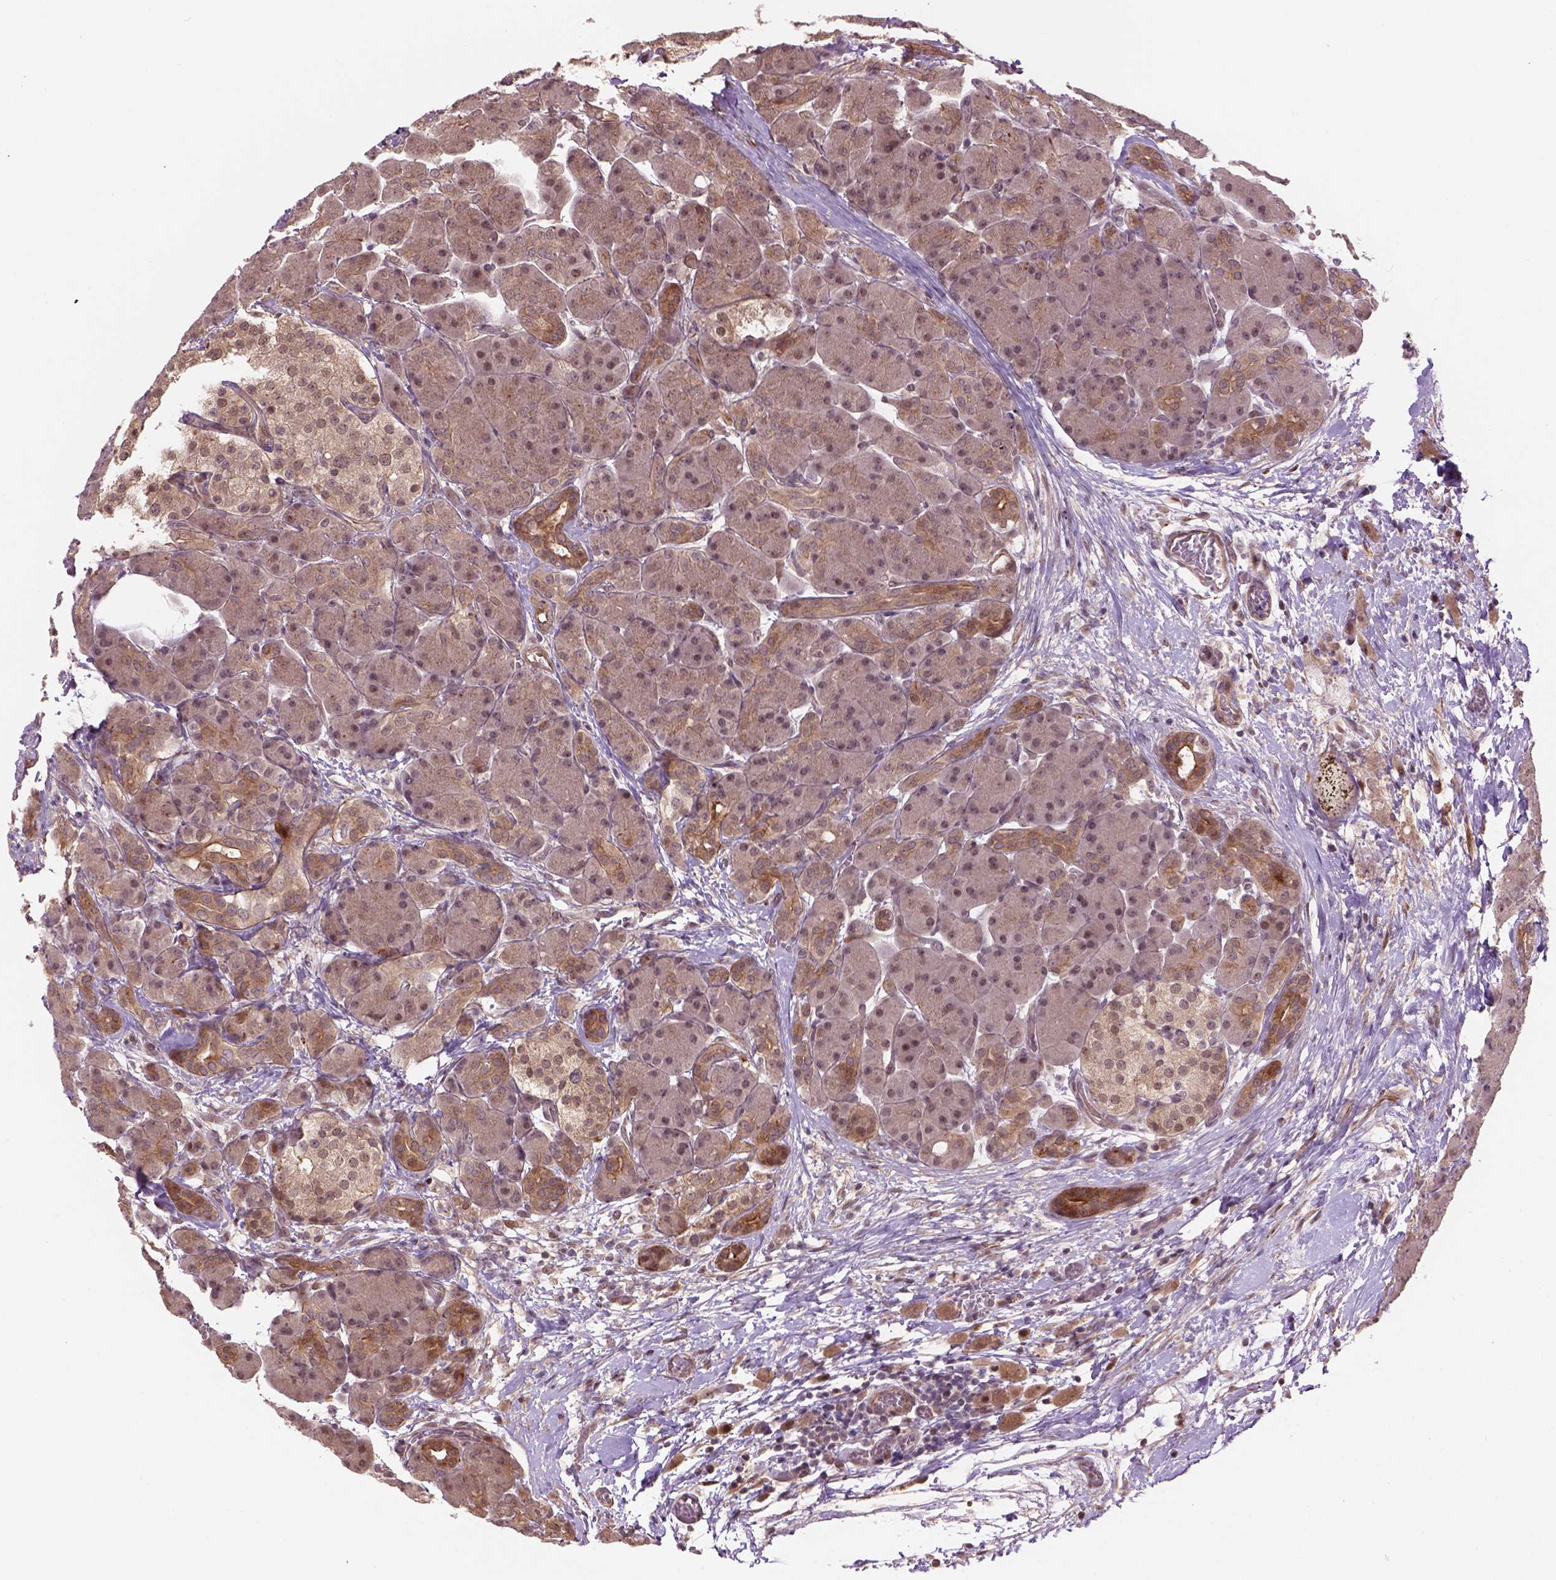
{"staining": {"intensity": "weak", "quantity": ">75%", "location": "cytoplasmic/membranous,nuclear"}, "tissue": "pancreas", "cell_type": "Exocrine glandular cells", "image_type": "normal", "snomed": [{"axis": "morphology", "description": "Normal tissue, NOS"}, {"axis": "topography", "description": "Pancreas"}], "caption": "Exocrine glandular cells reveal weak cytoplasmic/membranous,nuclear staining in approximately >75% of cells in benign pancreas.", "gene": "PSMD11", "patient": {"sex": "male", "age": 55}}